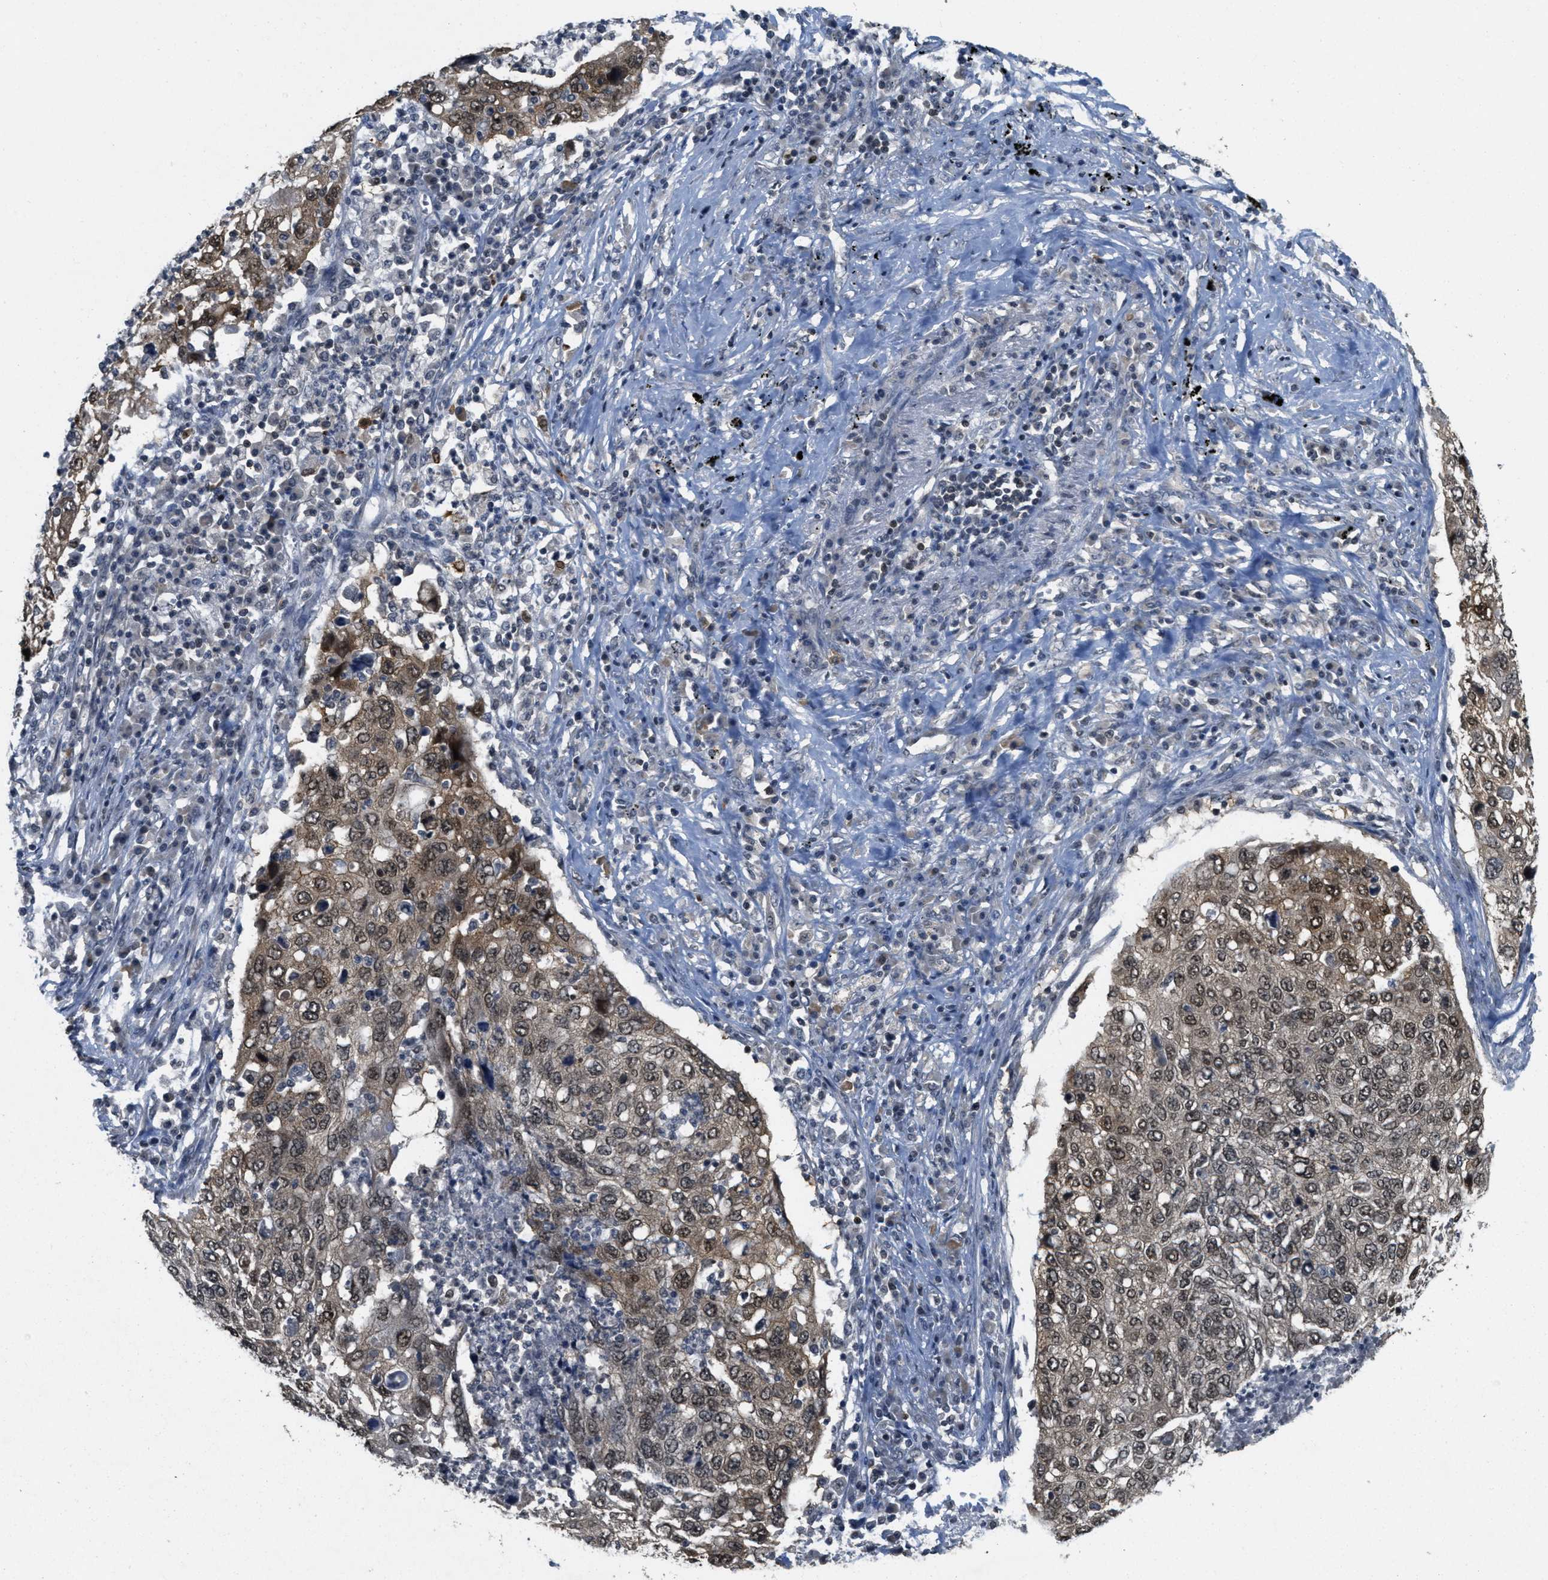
{"staining": {"intensity": "moderate", "quantity": ">75%", "location": "cytoplasmic/membranous,nuclear"}, "tissue": "lung cancer", "cell_type": "Tumor cells", "image_type": "cancer", "snomed": [{"axis": "morphology", "description": "Squamous cell carcinoma, NOS"}, {"axis": "topography", "description": "Lung"}], "caption": "Brown immunohistochemical staining in lung cancer (squamous cell carcinoma) demonstrates moderate cytoplasmic/membranous and nuclear staining in approximately >75% of tumor cells. The protein is stained brown, and the nuclei are stained in blue (DAB IHC with brightfield microscopy, high magnification).", "gene": "DNAJB1", "patient": {"sex": "female", "age": 63}}